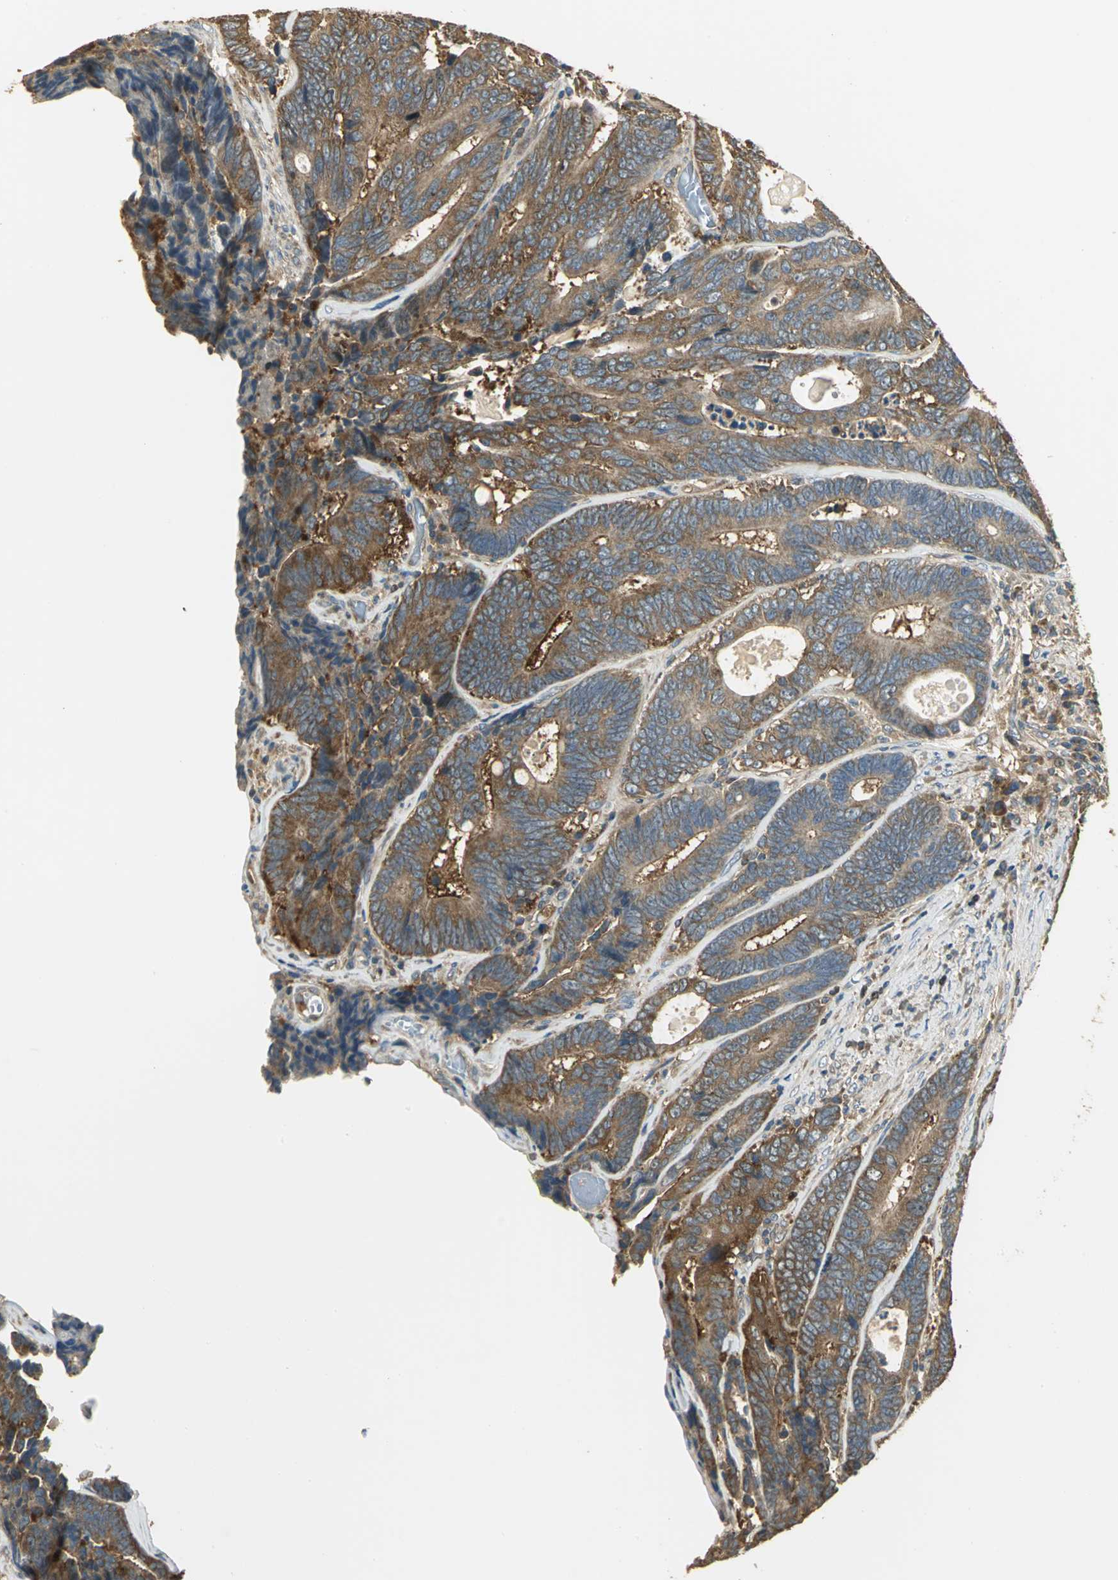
{"staining": {"intensity": "strong", "quantity": ">75%", "location": "cytoplasmic/membranous"}, "tissue": "colorectal cancer", "cell_type": "Tumor cells", "image_type": "cancer", "snomed": [{"axis": "morphology", "description": "Adenocarcinoma, NOS"}, {"axis": "topography", "description": "Colon"}], "caption": "Immunohistochemical staining of human adenocarcinoma (colorectal) exhibits strong cytoplasmic/membranous protein positivity in approximately >75% of tumor cells. The staining is performed using DAB (3,3'-diaminobenzidine) brown chromogen to label protein expression. The nuclei are counter-stained blue using hematoxylin.", "gene": "RARS1", "patient": {"sex": "female", "age": 78}}